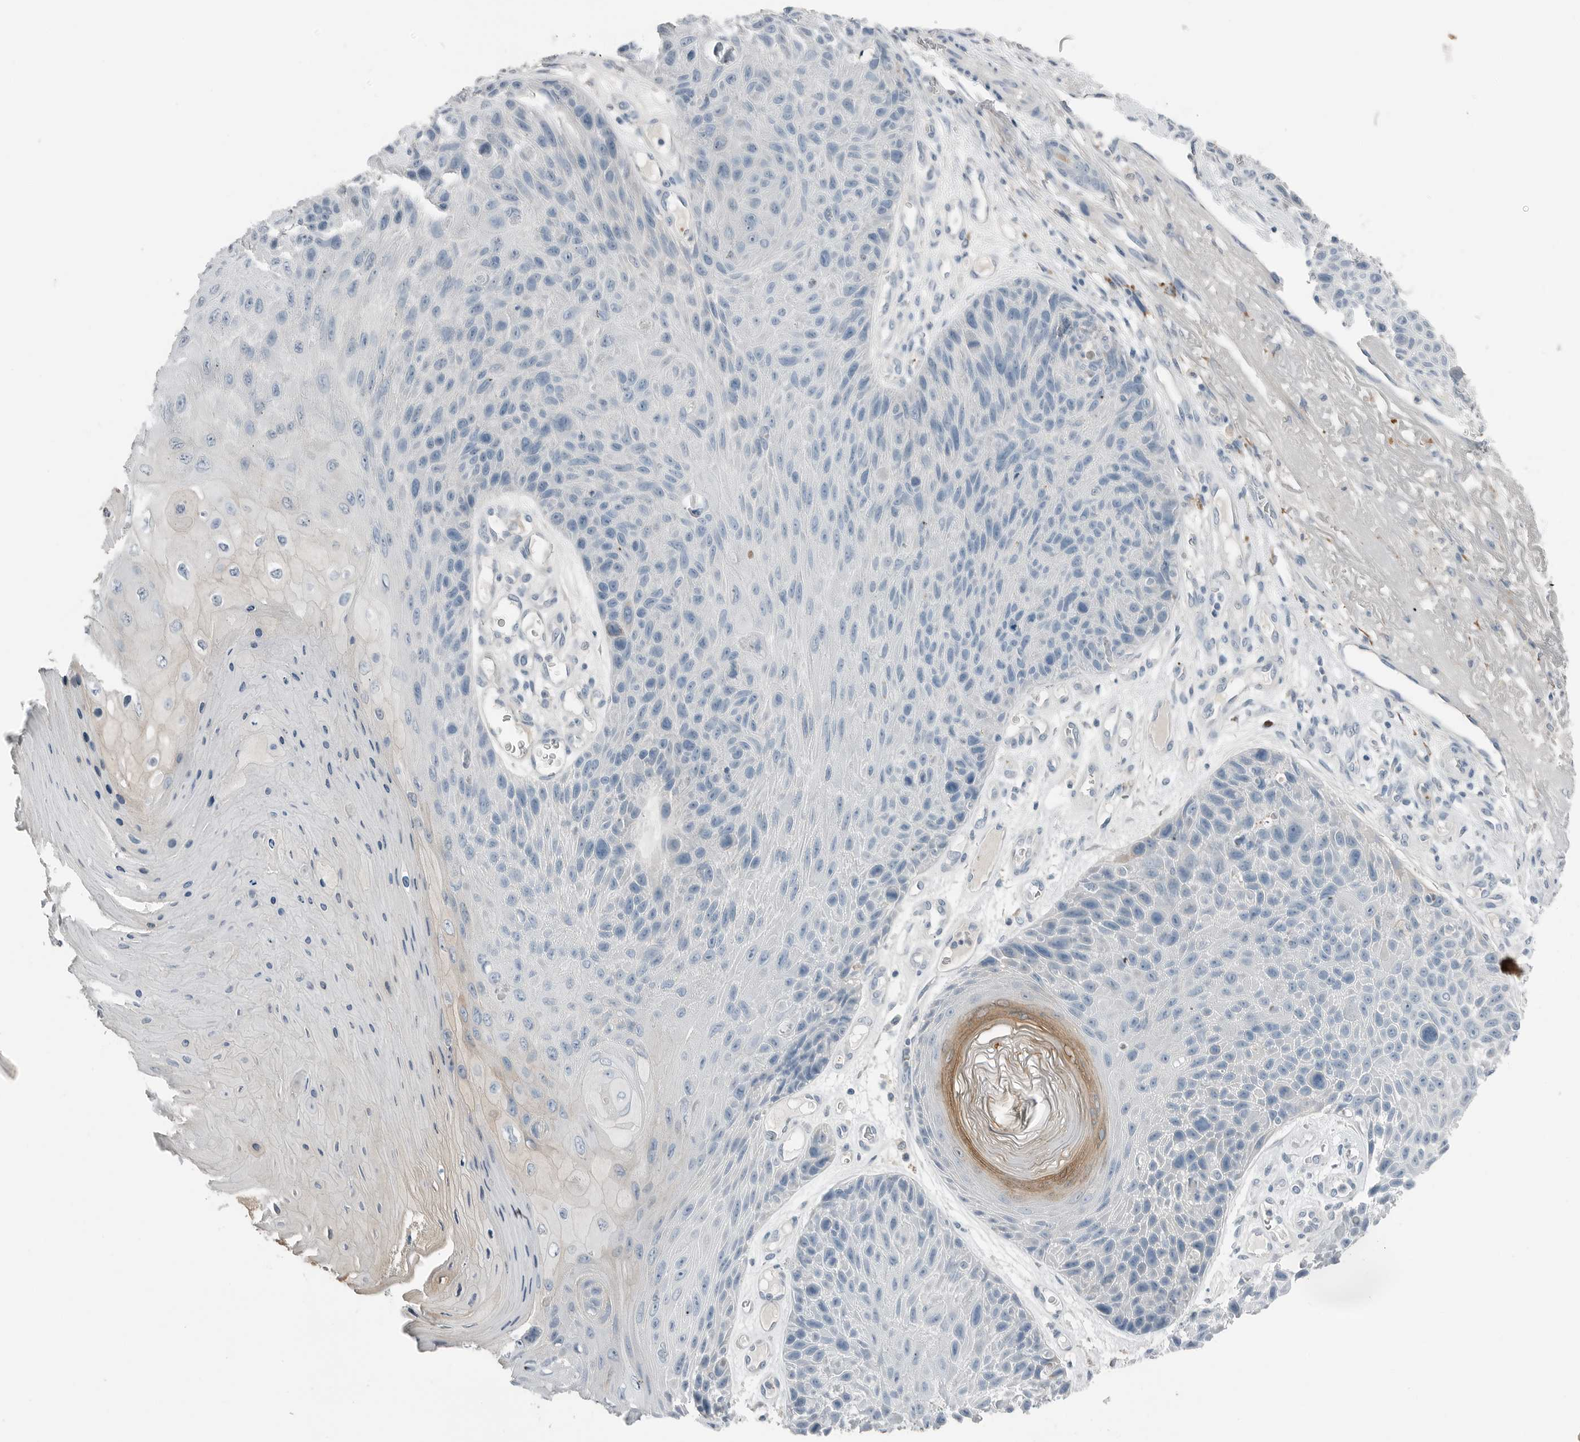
{"staining": {"intensity": "negative", "quantity": "none", "location": "none"}, "tissue": "skin cancer", "cell_type": "Tumor cells", "image_type": "cancer", "snomed": [{"axis": "morphology", "description": "Squamous cell carcinoma, NOS"}, {"axis": "topography", "description": "Skin"}], "caption": "The micrograph displays no significant positivity in tumor cells of squamous cell carcinoma (skin).", "gene": "SERPINB7", "patient": {"sex": "female", "age": 88}}